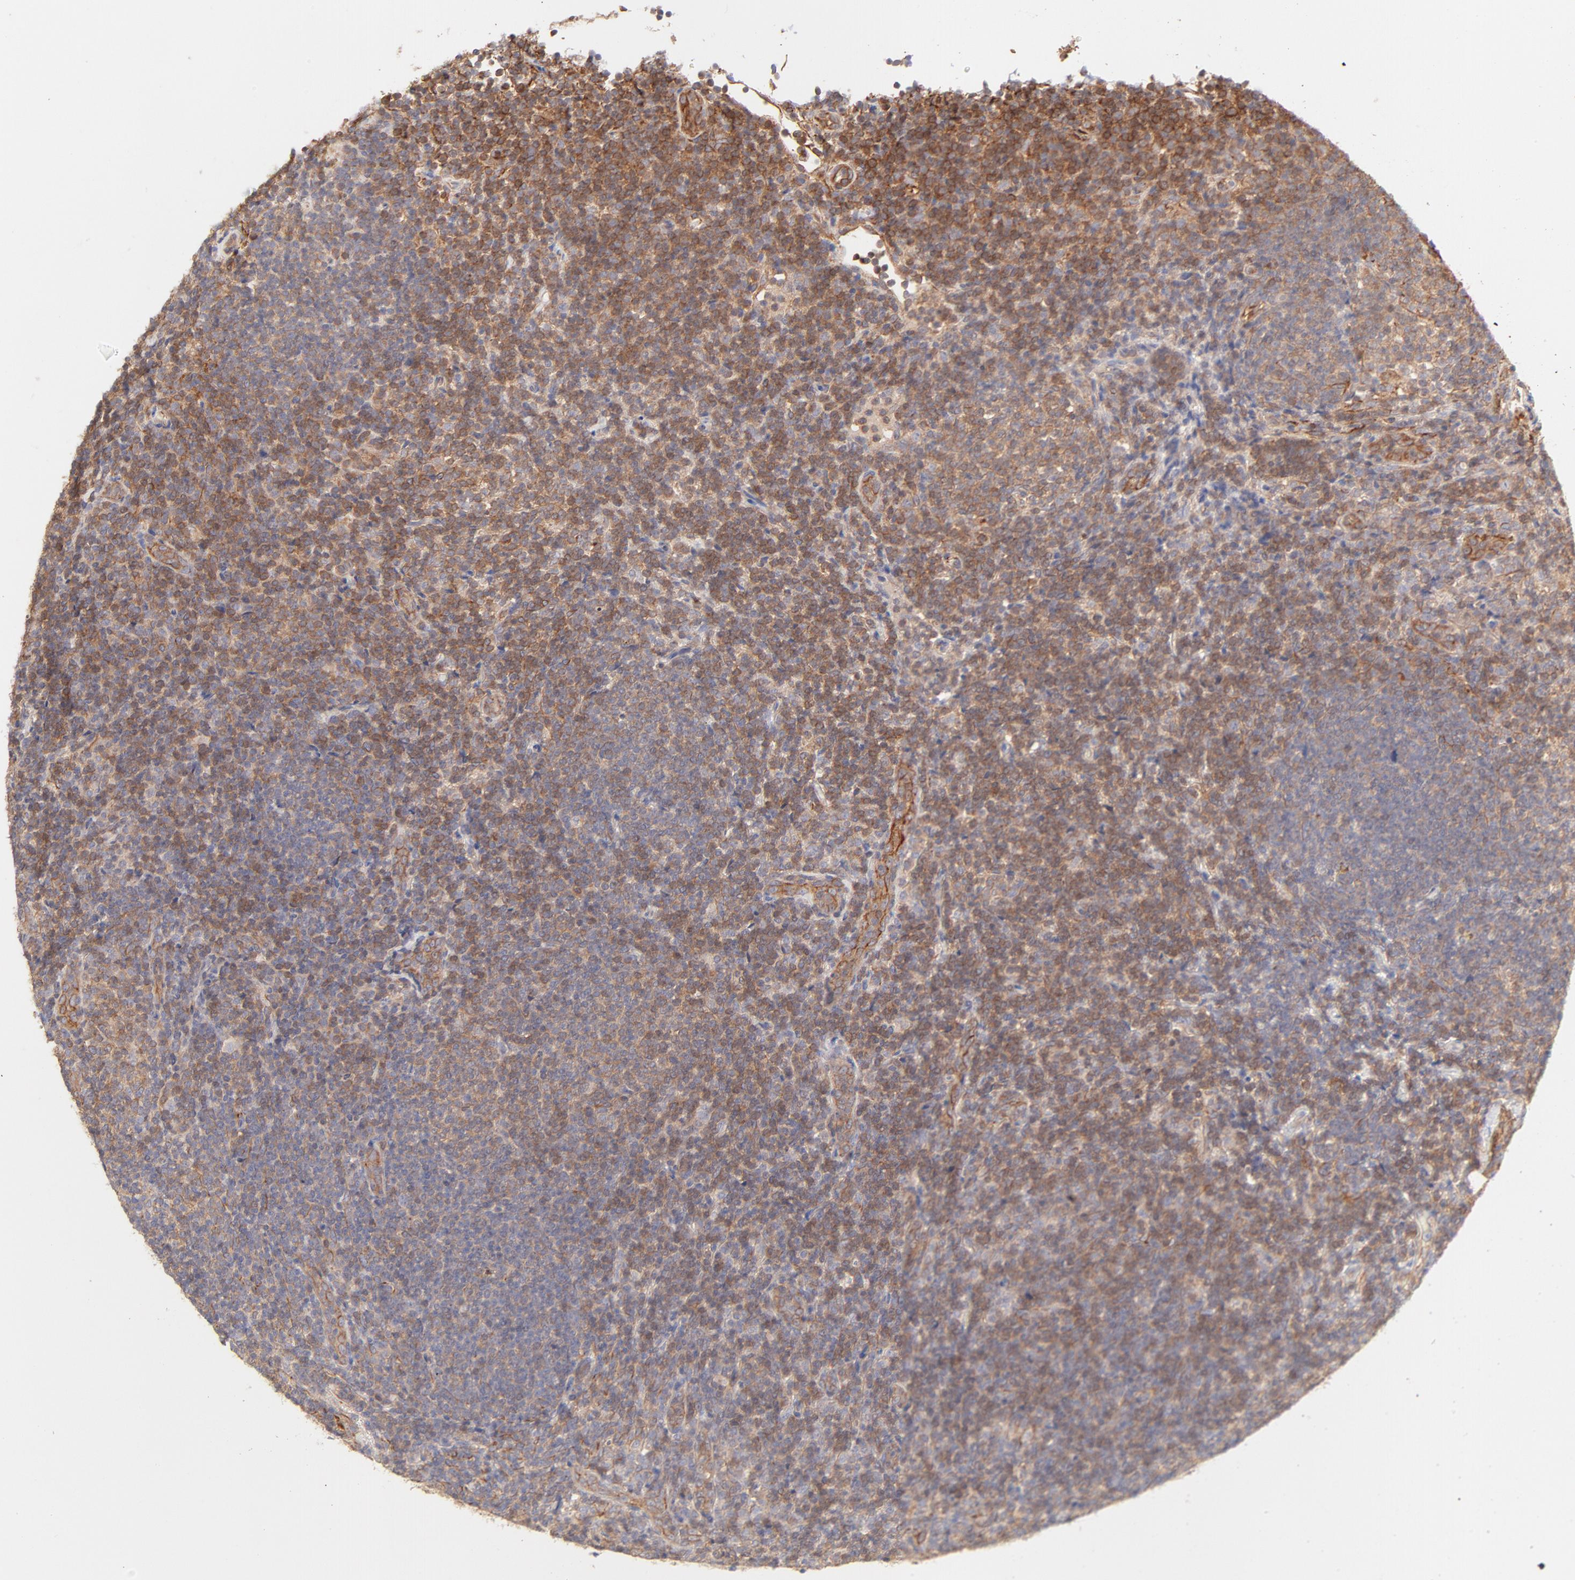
{"staining": {"intensity": "moderate", "quantity": "25%-75%", "location": "cytoplasmic/membranous"}, "tissue": "lymphoma", "cell_type": "Tumor cells", "image_type": "cancer", "snomed": [{"axis": "morphology", "description": "Malignant lymphoma, non-Hodgkin's type, Low grade"}, {"axis": "topography", "description": "Lymph node"}], "caption": "High-magnification brightfield microscopy of low-grade malignant lymphoma, non-Hodgkin's type stained with DAB (brown) and counterstained with hematoxylin (blue). tumor cells exhibit moderate cytoplasmic/membranous staining is identified in about25%-75% of cells.", "gene": "LDLRAP1", "patient": {"sex": "female", "age": 76}}